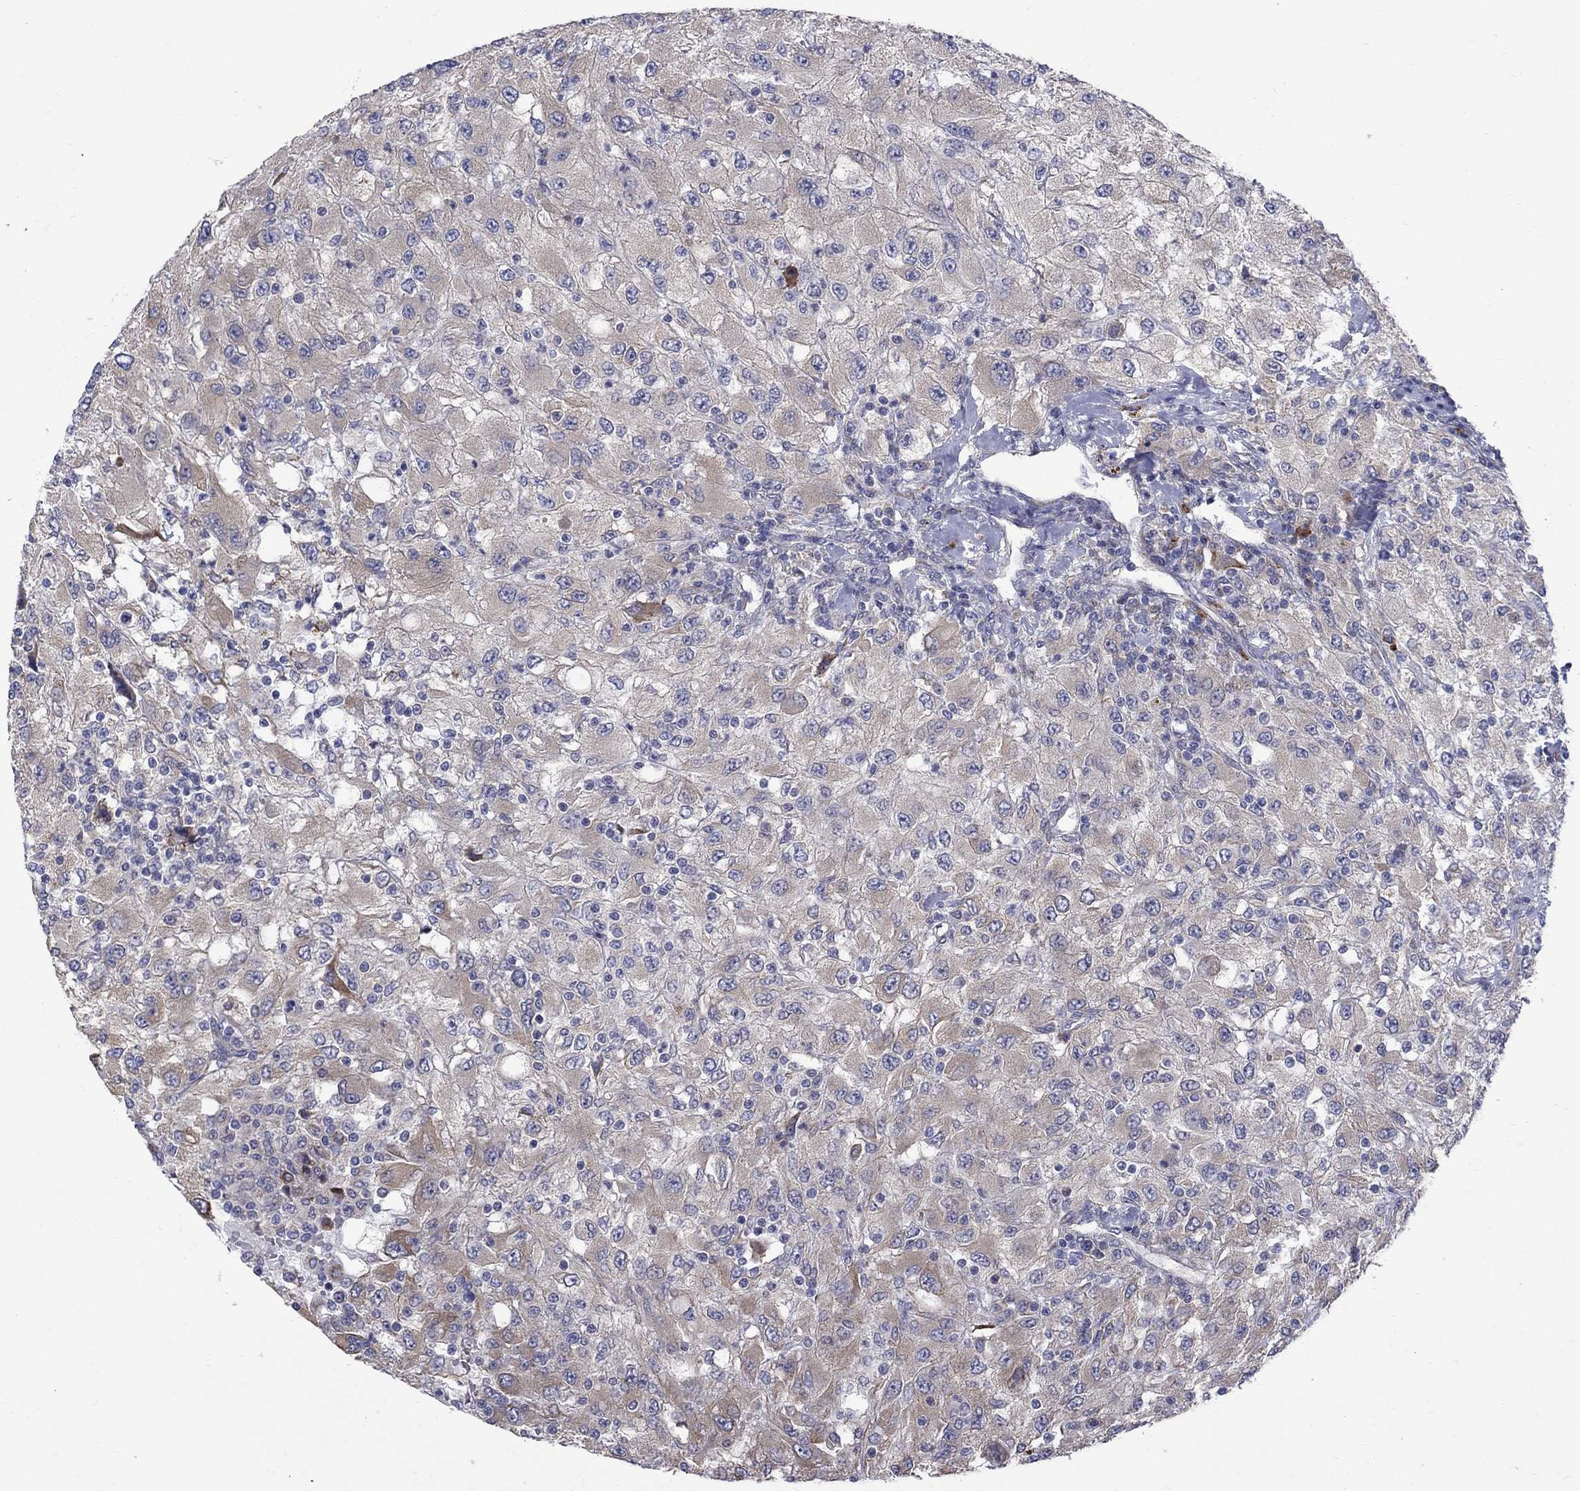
{"staining": {"intensity": "strong", "quantity": "<25%", "location": "cytoplasmic/membranous"}, "tissue": "renal cancer", "cell_type": "Tumor cells", "image_type": "cancer", "snomed": [{"axis": "morphology", "description": "Adenocarcinoma, NOS"}, {"axis": "topography", "description": "Kidney"}], "caption": "Renal cancer stained with a brown dye displays strong cytoplasmic/membranous positive positivity in approximately <25% of tumor cells.", "gene": "ASNS", "patient": {"sex": "female", "age": 67}}